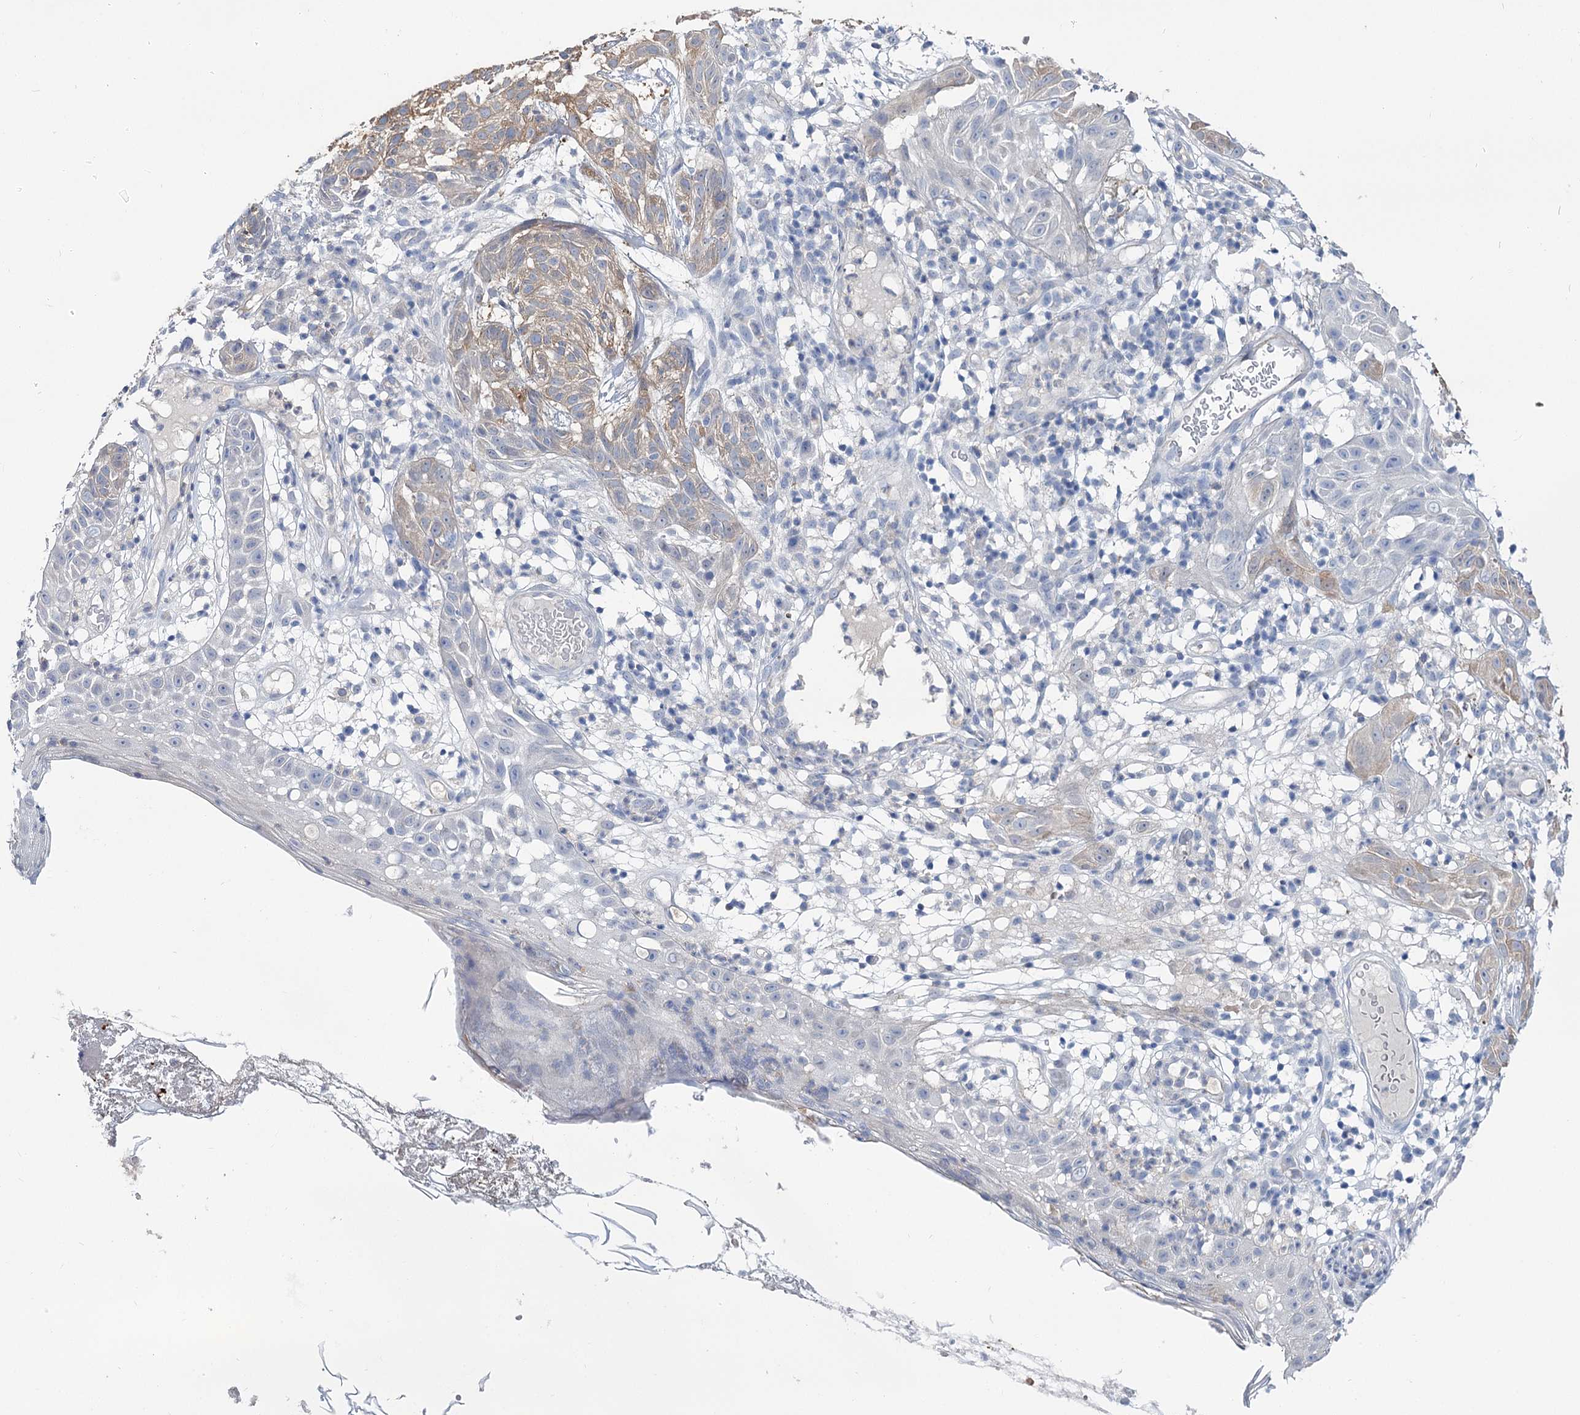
{"staining": {"intensity": "weak", "quantity": "25%-75%", "location": "cytoplasmic/membranous"}, "tissue": "skin cancer", "cell_type": "Tumor cells", "image_type": "cancer", "snomed": [{"axis": "morphology", "description": "Basal cell carcinoma"}, {"axis": "topography", "description": "Skin"}], "caption": "An image of skin basal cell carcinoma stained for a protein demonstrates weak cytoplasmic/membranous brown staining in tumor cells.", "gene": "UGP2", "patient": {"sex": "male", "age": 85}}